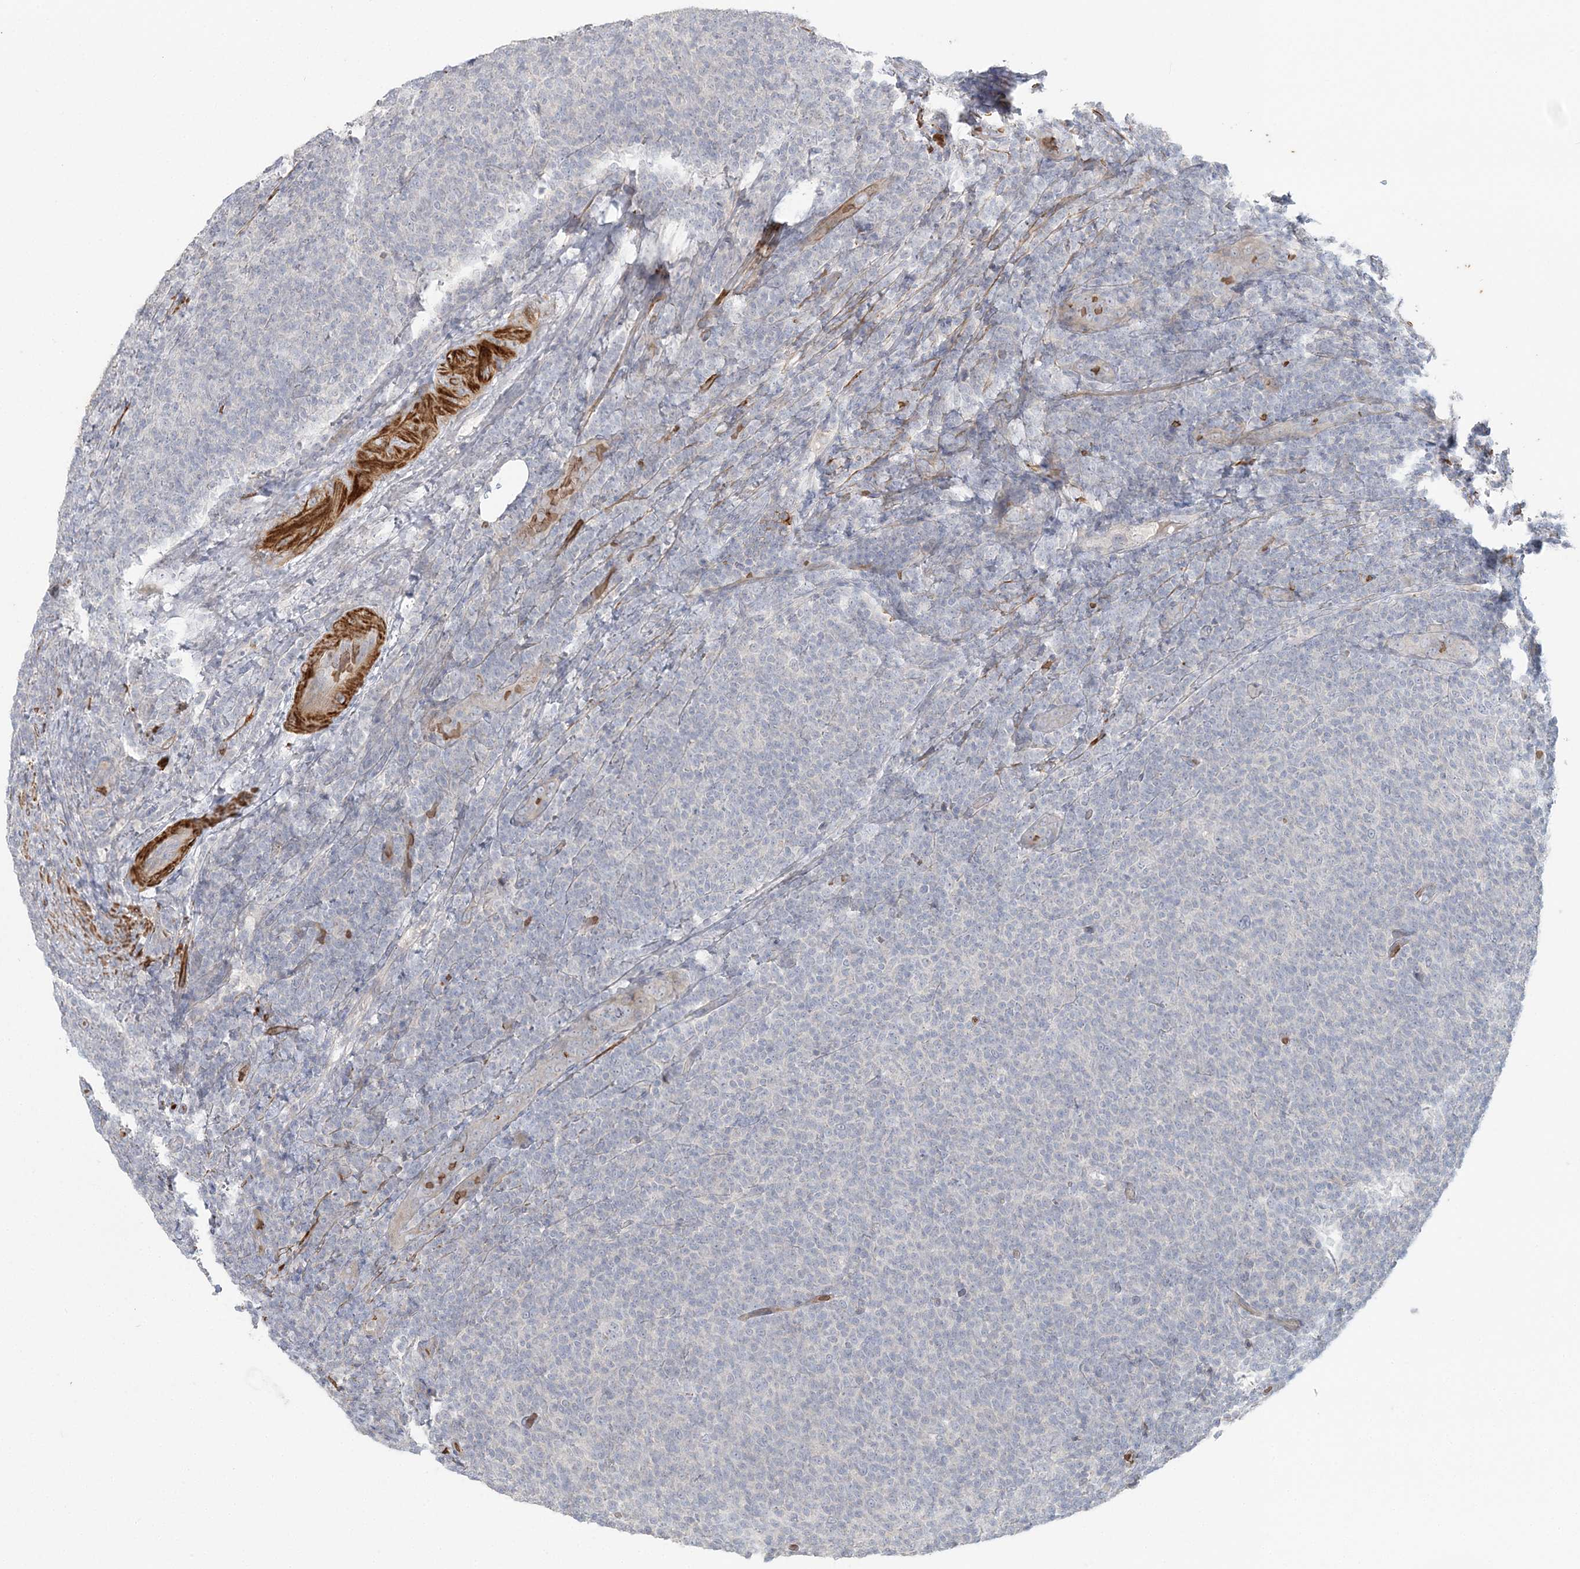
{"staining": {"intensity": "negative", "quantity": "none", "location": "none"}, "tissue": "lymphoma", "cell_type": "Tumor cells", "image_type": "cancer", "snomed": [{"axis": "morphology", "description": "Malignant lymphoma, non-Hodgkin's type, Low grade"}, {"axis": "topography", "description": "Lymph node"}], "caption": "This is an immunohistochemistry photomicrograph of malignant lymphoma, non-Hodgkin's type (low-grade). There is no staining in tumor cells.", "gene": "SERINC1", "patient": {"sex": "male", "age": 66}}